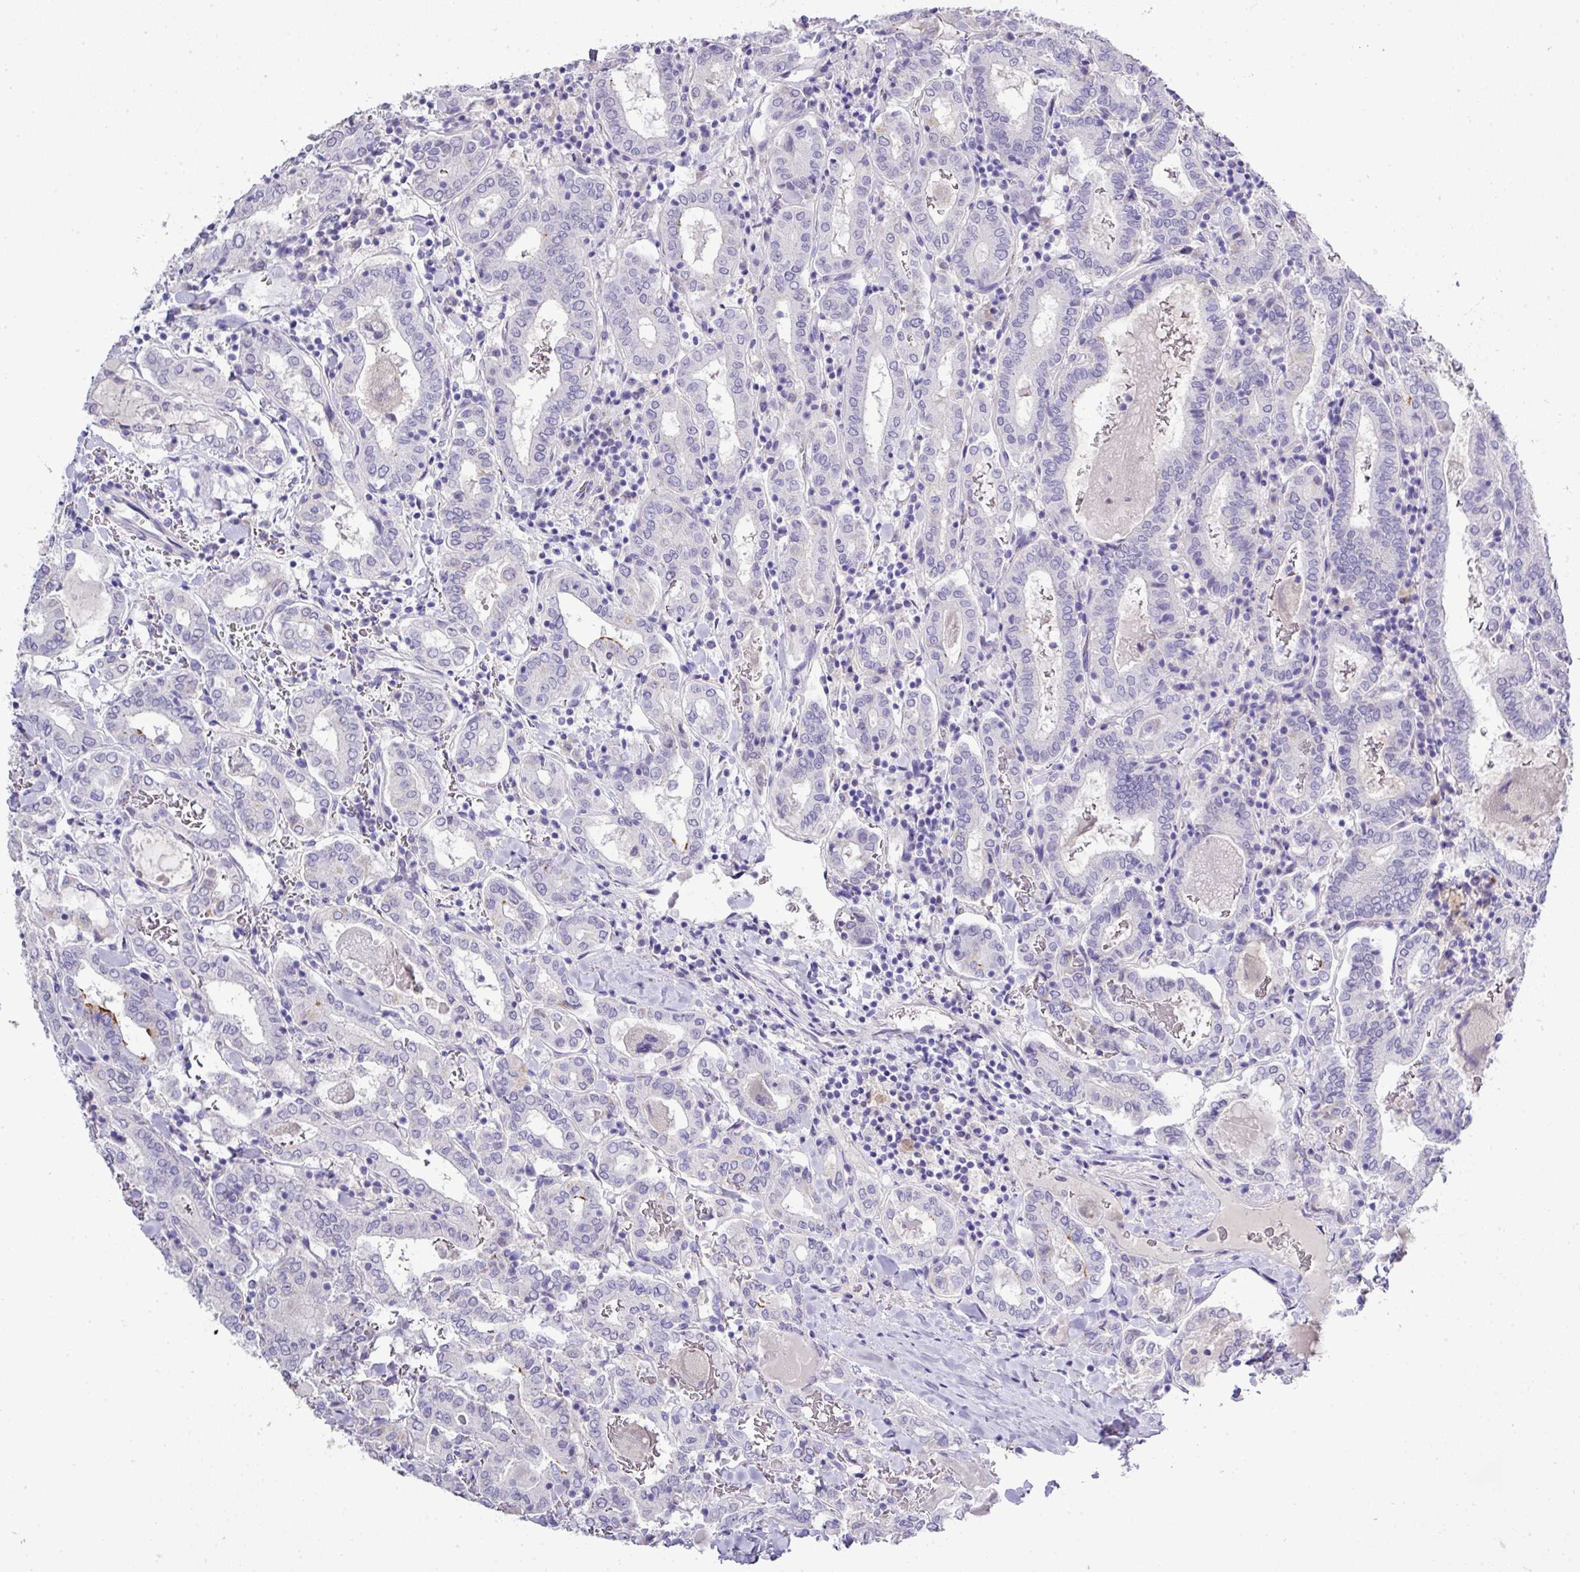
{"staining": {"intensity": "negative", "quantity": "none", "location": "none"}, "tissue": "thyroid cancer", "cell_type": "Tumor cells", "image_type": "cancer", "snomed": [{"axis": "morphology", "description": "Papillary adenocarcinoma, NOS"}, {"axis": "topography", "description": "Thyroid gland"}], "caption": "A micrograph of papillary adenocarcinoma (thyroid) stained for a protein demonstrates no brown staining in tumor cells.", "gene": "BCL11A", "patient": {"sex": "female", "age": 72}}